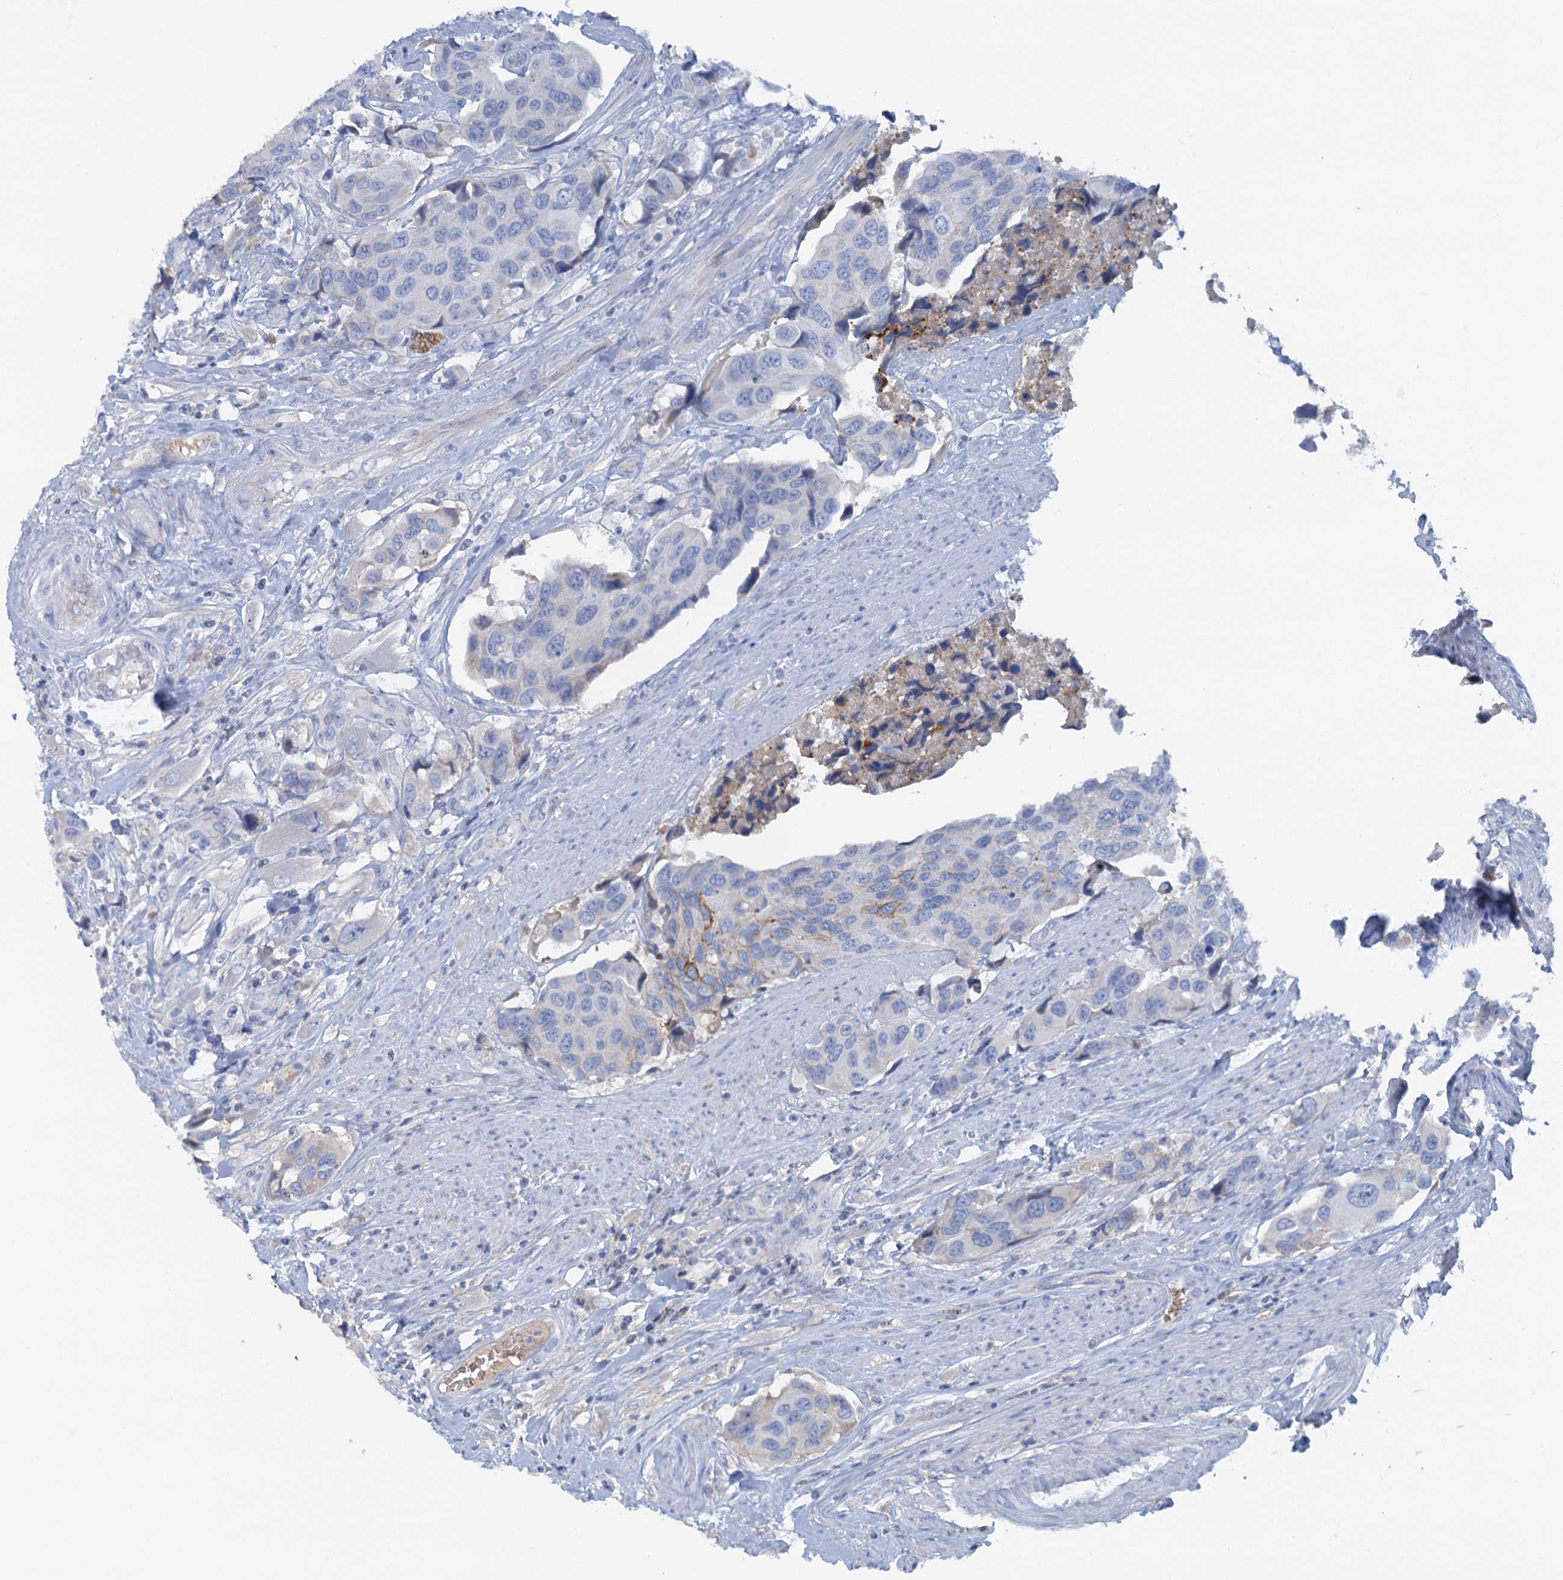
{"staining": {"intensity": "negative", "quantity": "none", "location": "none"}, "tissue": "urothelial cancer", "cell_type": "Tumor cells", "image_type": "cancer", "snomed": [{"axis": "morphology", "description": "Urothelial carcinoma, High grade"}, {"axis": "topography", "description": "Urinary bladder"}], "caption": "A high-resolution histopathology image shows immunohistochemistry staining of urothelial cancer, which reveals no significant positivity in tumor cells.", "gene": "MYADML2", "patient": {"sex": "male", "age": 74}}